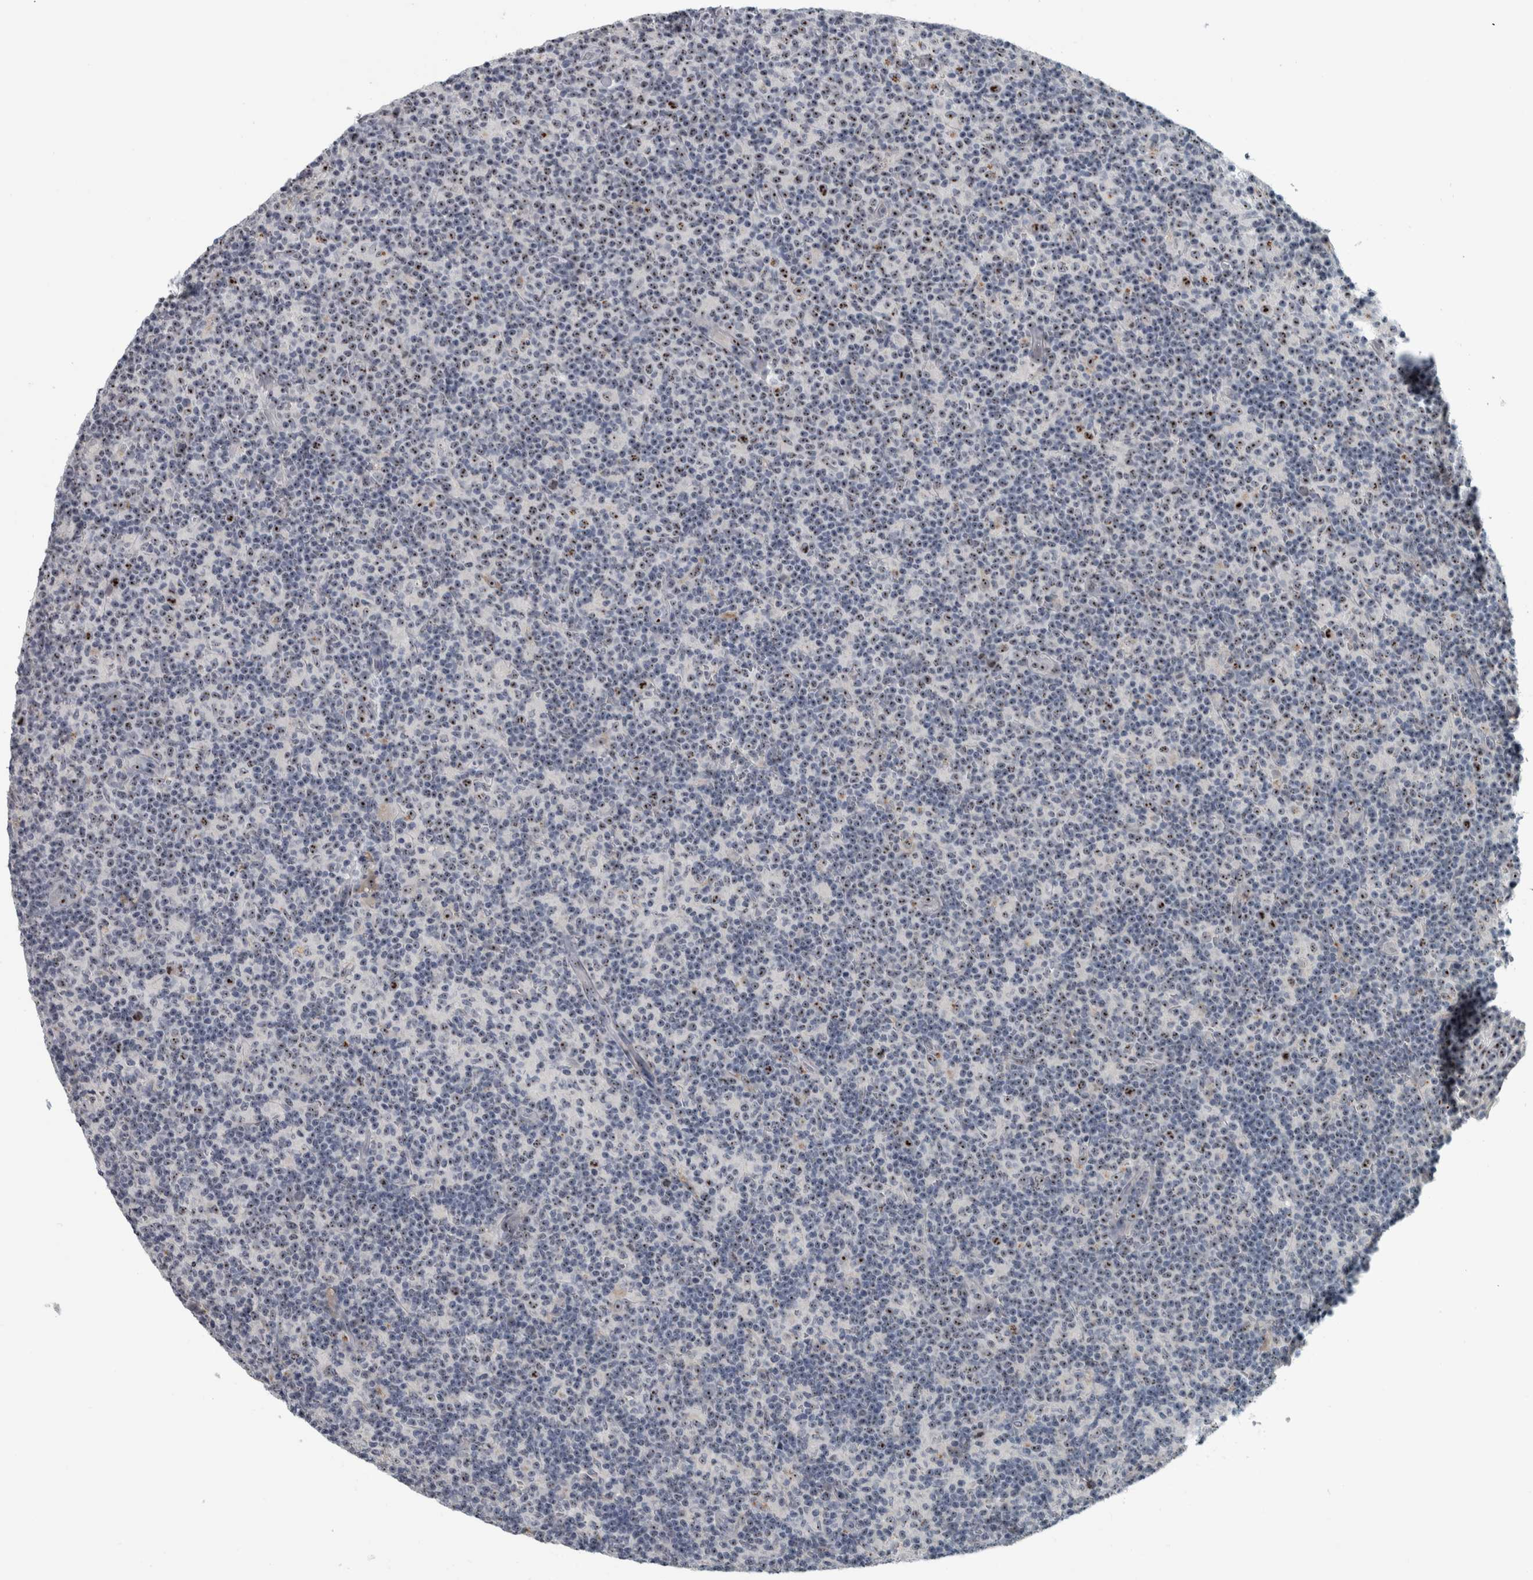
{"staining": {"intensity": "weak", "quantity": "25%-75%", "location": "nuclear"}, "tissue": "lymph node", "cell_type": "Germinal center cells", "image_type": "normal", "snomed": [{"axis": "morphology", "description": "Normal tissue, NOS"}, {"axis": "morphology", "description": "Inflammation, NOS"}, {"axis": "topography", "description": "Lymph node"}], "caption": "High-power microscopy captured an immunohistochemistry (IHC) micrograph of normal lymph node, revealing weak nuclear expression in about 25%-75% of germinal center cells.", "gene": "UTP6", "patient": {"sex": "male", "age": 55}}